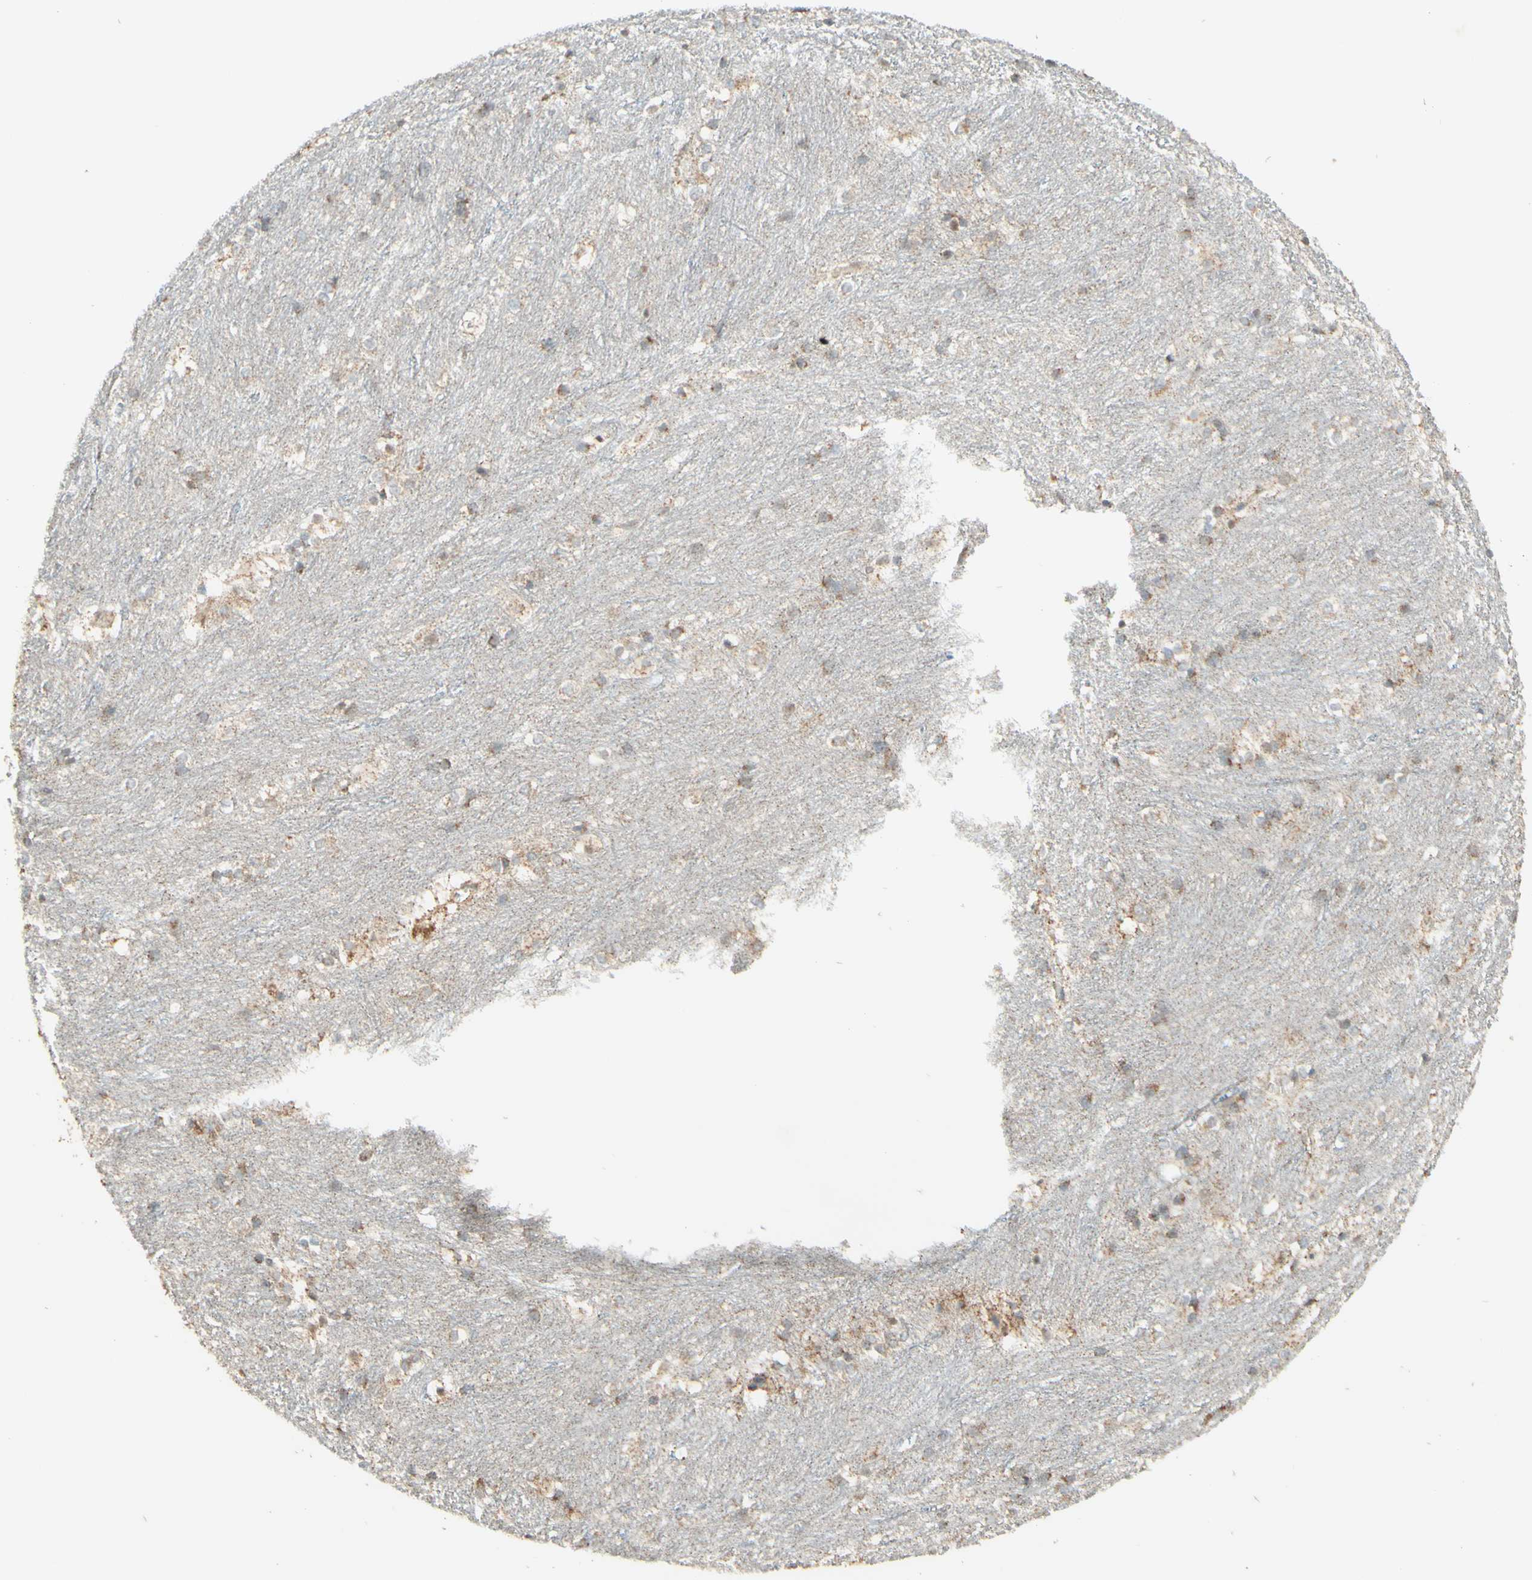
{"staining": {"intensity": "weak", "quantity": "25%-75%", "location": "cytoplasmic/membranous"}, "tissue": "caudate", "cell_type": "Glial cells", "image_type": "normal", "snomed": [{"axis": "morphology", "description": "Normal tissue, NOS"}, {"axis": "topography", "description": "Lateral ventricle wall"}], "caption": "Unremarkable caudate exhibits weak cytoplasmic/membranous staining in about 25%-75% of glial cells, visualized by immunohistochemistry. Immunohistochemistry (ihc) stains the protein in brown and the nuclei are stained blue.", "gene": "DHRS3", "patient": {"sex": "female", "age": 19}}